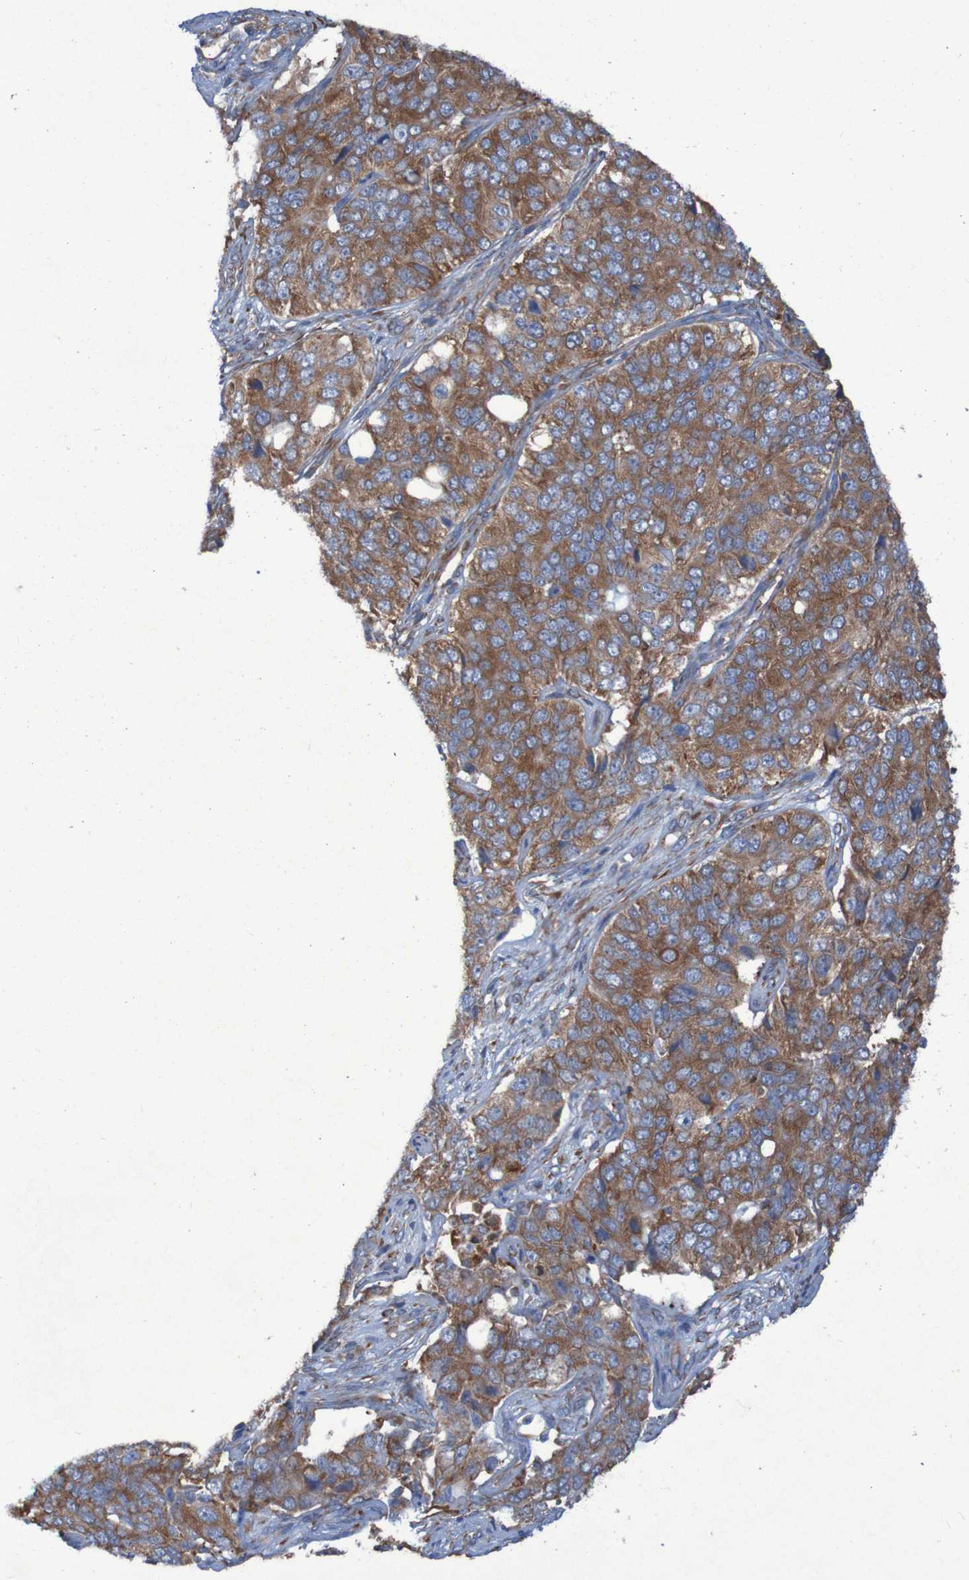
{"staining": {"intensity": "strong", "quantity": ">75%", "location": "cytoplasmic/membranous"}, "tissue": "ovarian cancer", "cell_type": "Tumor cells", "image_type": "cancer", "snomed": [{"axis": "morphology", "description": "Carcinoma, endometroid"}, {"axis": "topography", "description": "Ovary"}], "caption": "A photomicrograph of endometroid carcinoma (ovarian) stained for a protein reveals strong cytoplasmic/membranous brown staining in tumor cells.", "gene": "RPL10", "patient": {"sex": "female", "age": 51}}